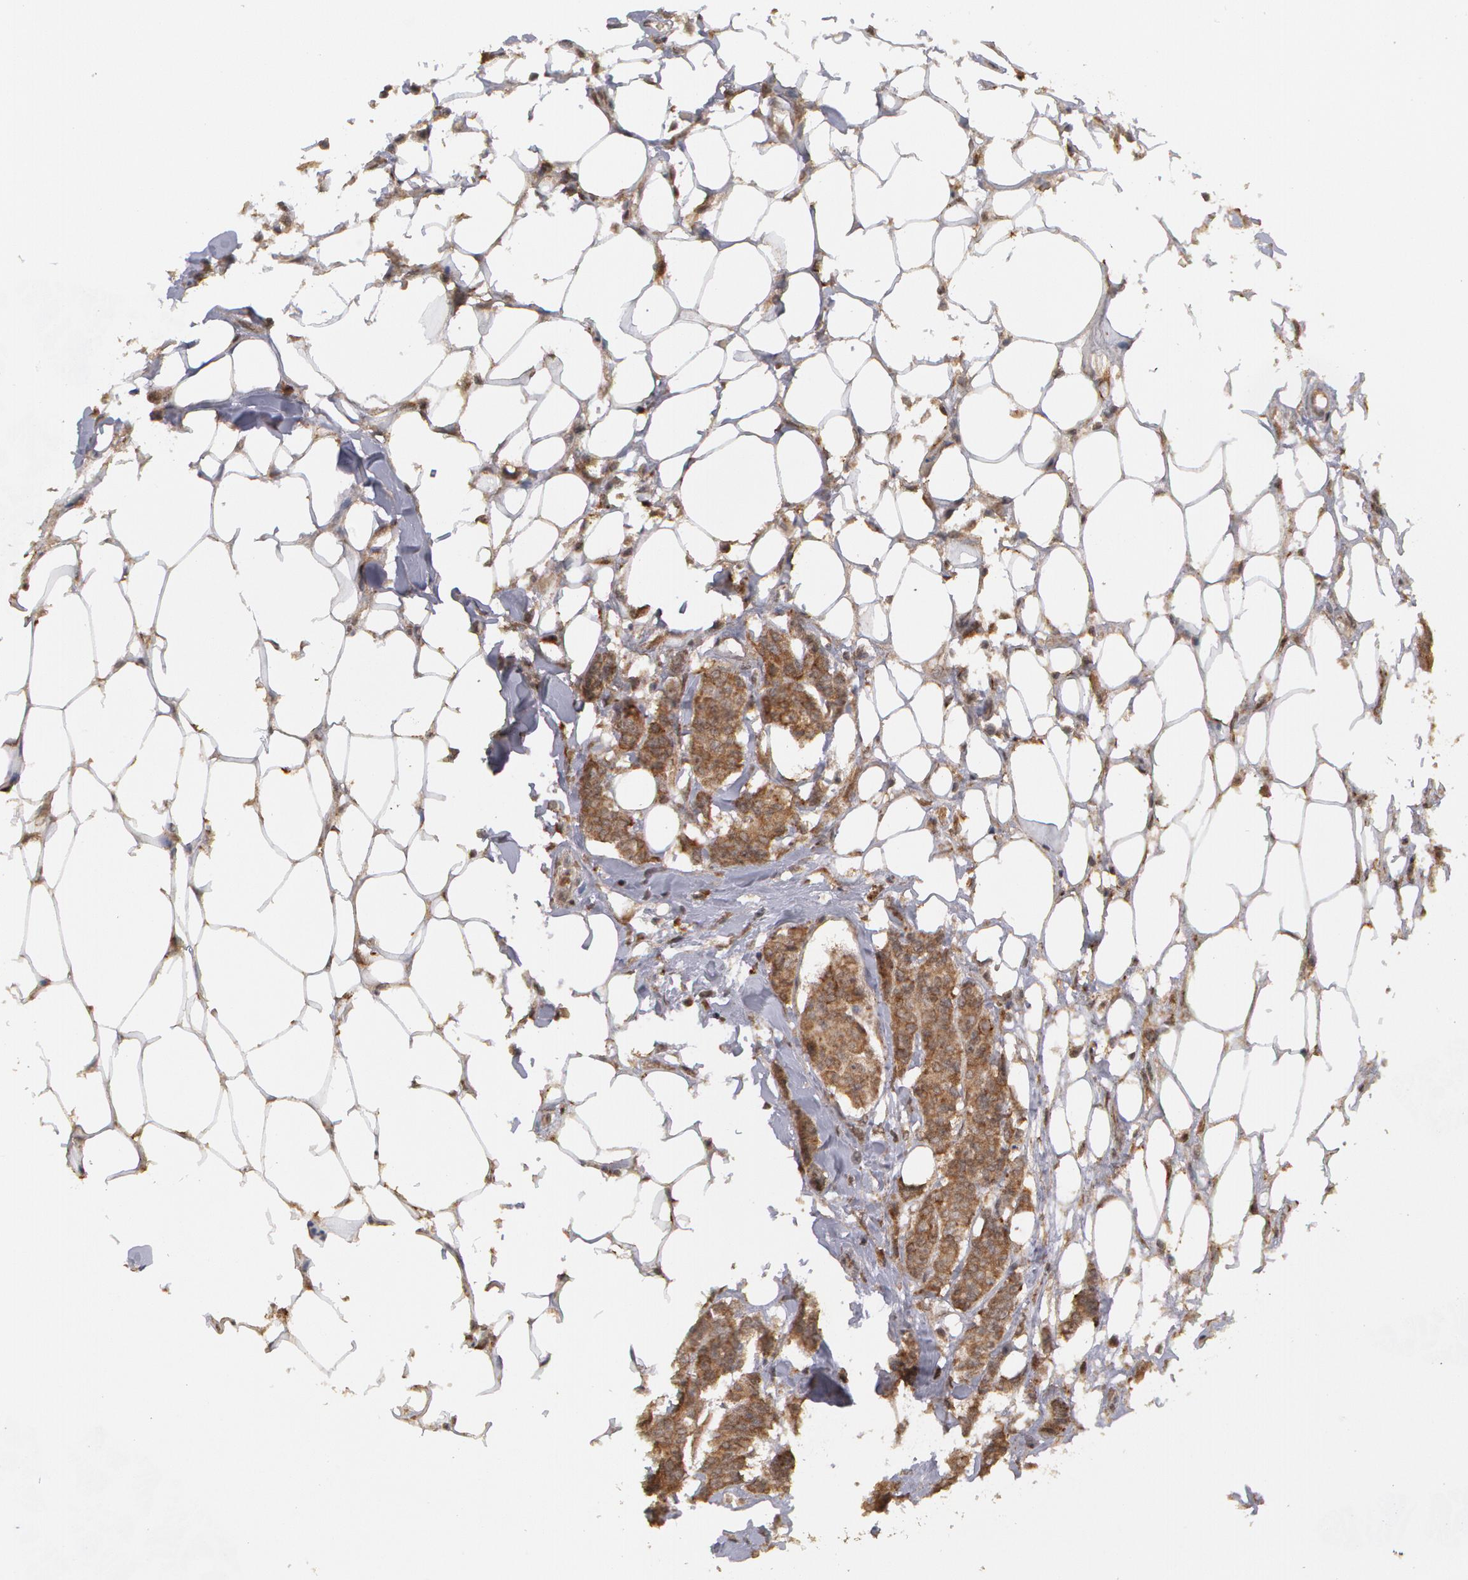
{"staining": {"intensity": "strong", "quantity": ">75%", "location": "cytoplasmic/membranous"}, "tissue": "breast cancer", "cell_type": "Tumor cells", "image_type": "cancer", "snomed": [{"axis": "morphology", "description": "Duct carcinoma"}, {"axis": "topography", "description": "Breast"}], "caption": "Immunohistochemical staining of human breast cancer exhibits high levels of strong cytoplasmic/membranous protein expression in about >75% of tumor cells. Immunohistochemistry stains the protein in brown and the nuclei are stained blue.", "gene": "GLIS1", "patient": {"sex": "female", "age": 40}}